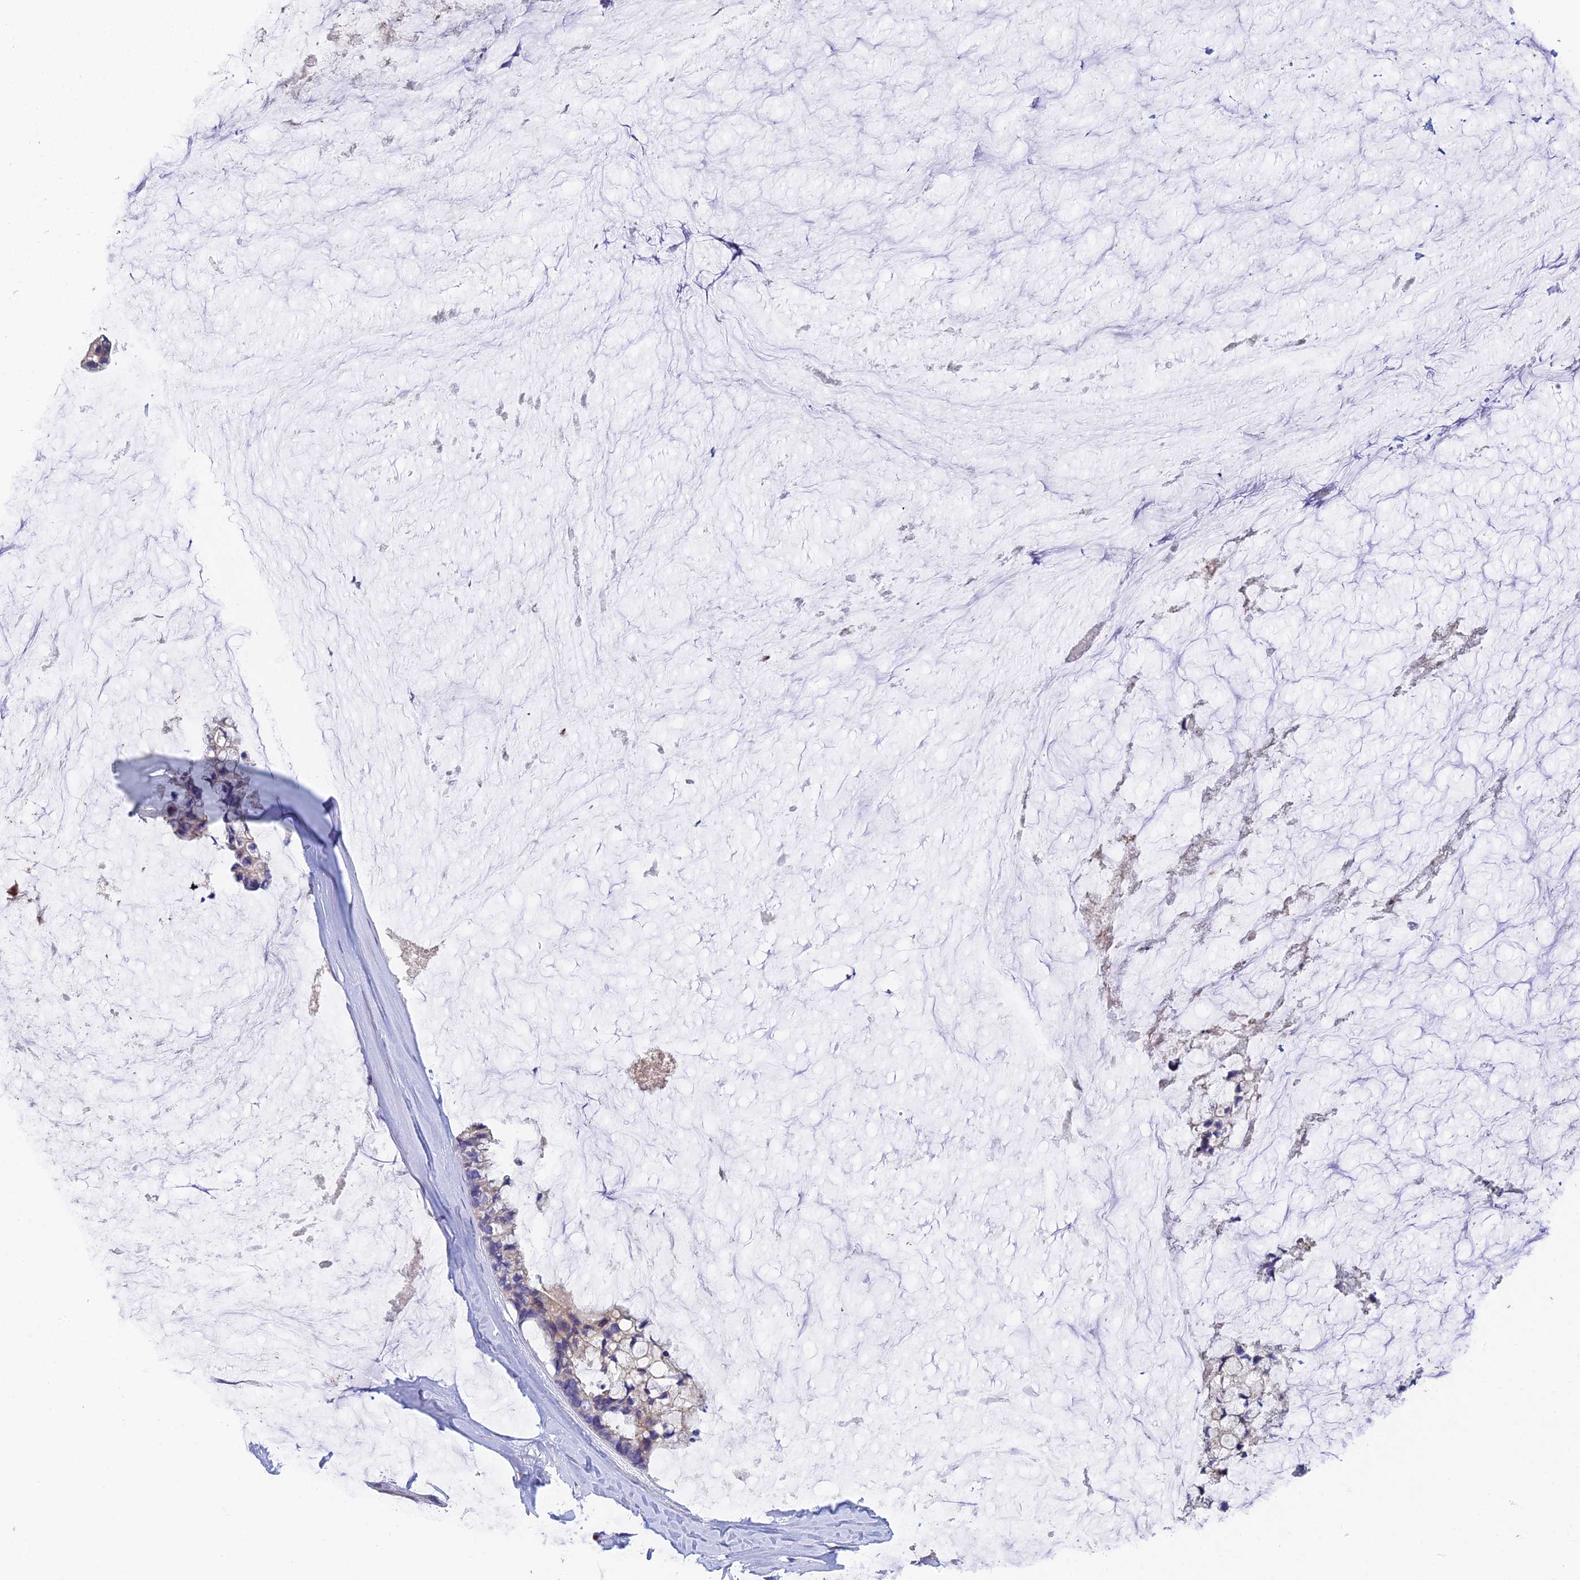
{"staining": {"intensity": "negative", "quantity": "none", "location": "none"}, "tissue": "ovarian cancer", "cell_type": "Tumor cells", "image_type": "cancer", "snomed": [{"axis": "morphology", "description": "Cystadenocarcinoma, mucinous, NOS"}, {"axis": "topography", "description": "Ovary"}], "caption": "This is a image of IHC staining of mucinous cystadenocarcinoma (ovarian), which shows no positivity in tumor cells.", "gene": "ADAMTS13", "patient": {"sex": "female", "age": 39}}